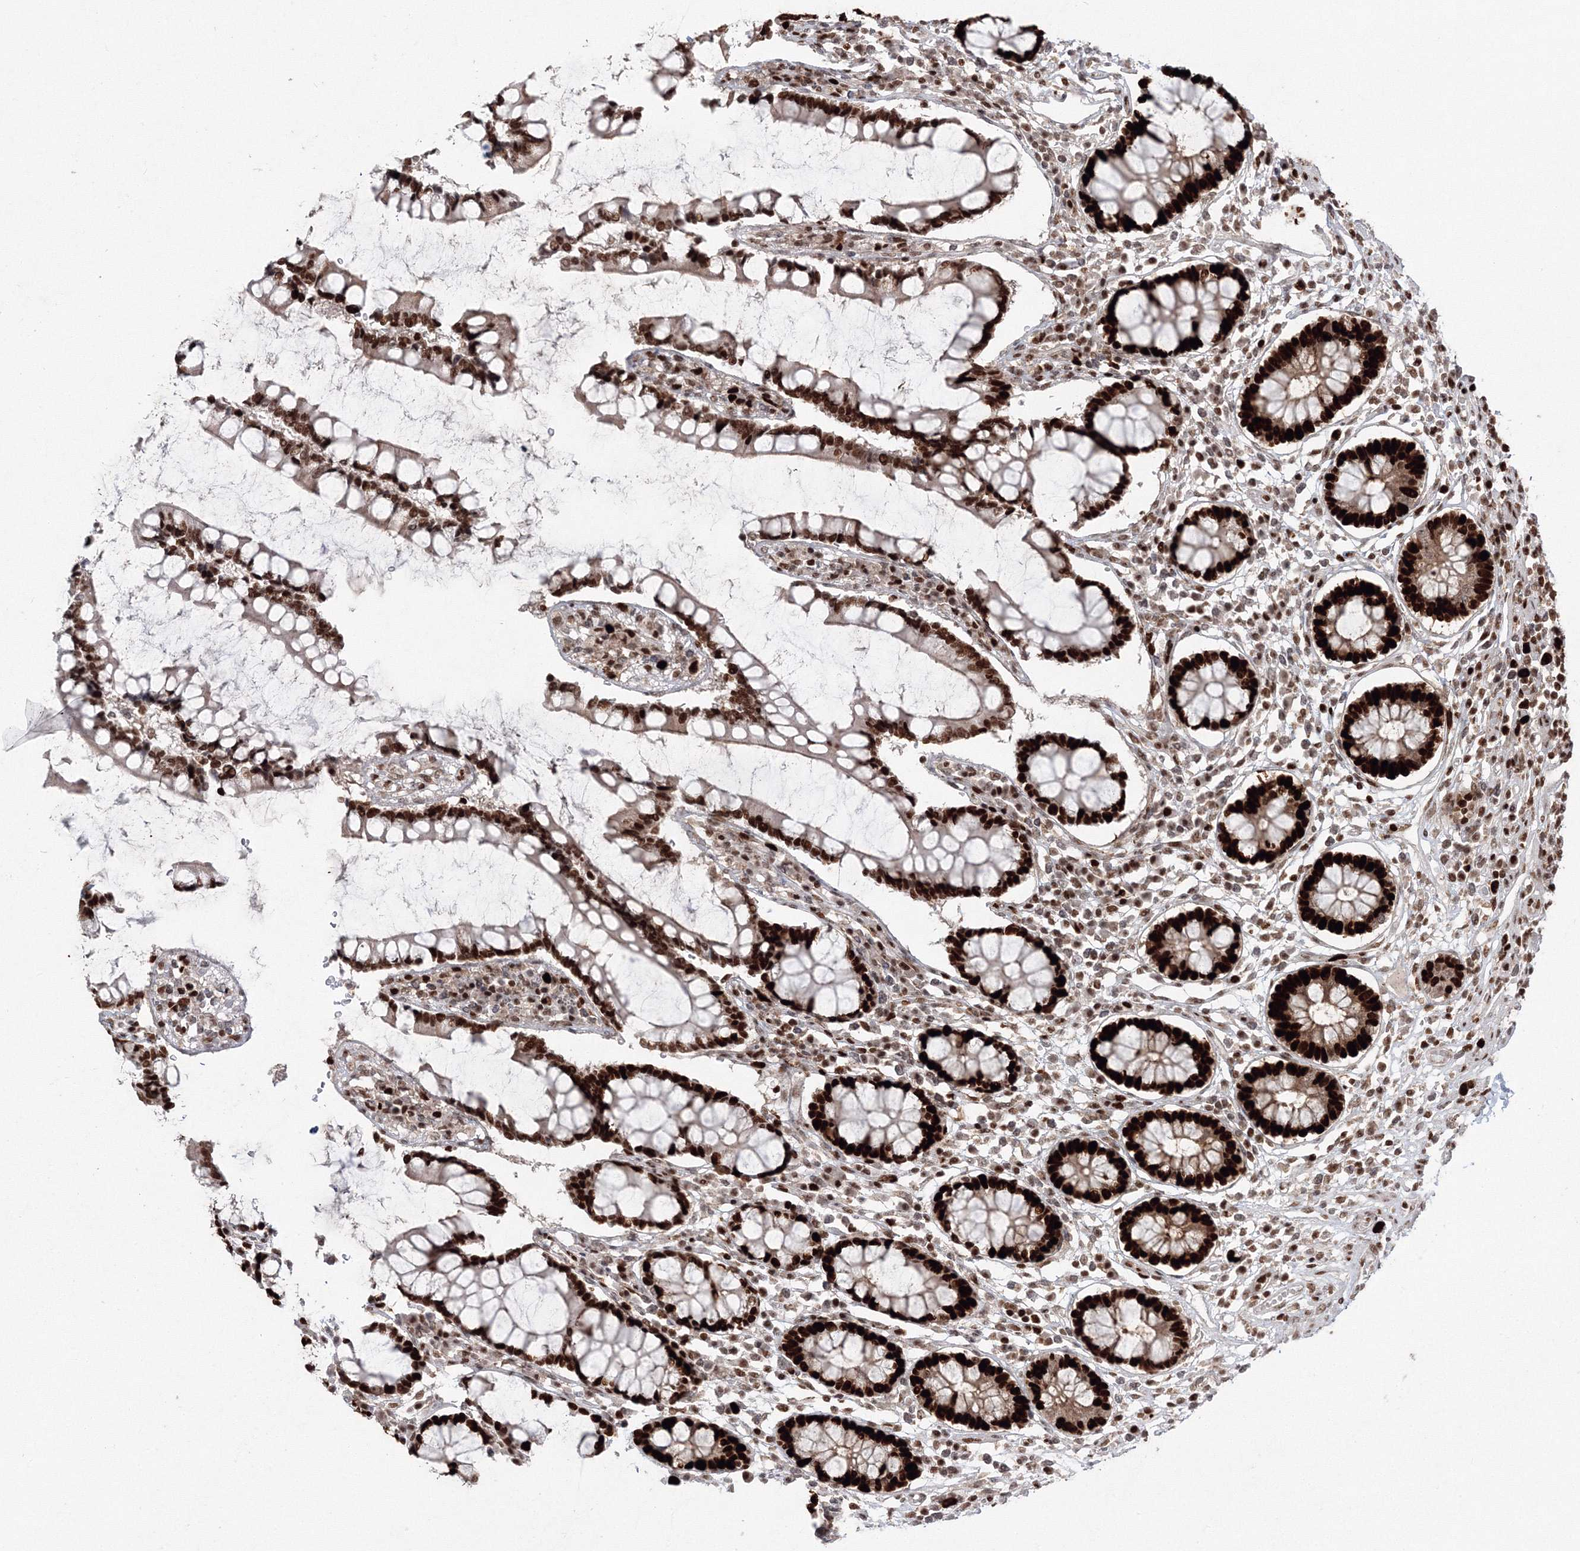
{"staining": {"intensity": "moderate", "quantity": "25%-75%", "location": "nuclear"}, "tissue": "colon", "cell_type": "Endothelial cells", "image_type": "normal", "snomed": [{"axis": "morphology", "description": "Normal tissue, NOS"}, {"axis": "topography", "description": "Colon"}], "caption": "Colon stained with a brown dye exhibits moderate nuclear positive expression in approximately 25%-75% of endothelial cells.", "gene": "LIG1", "patient": {"sex": "female", "age": 79}}